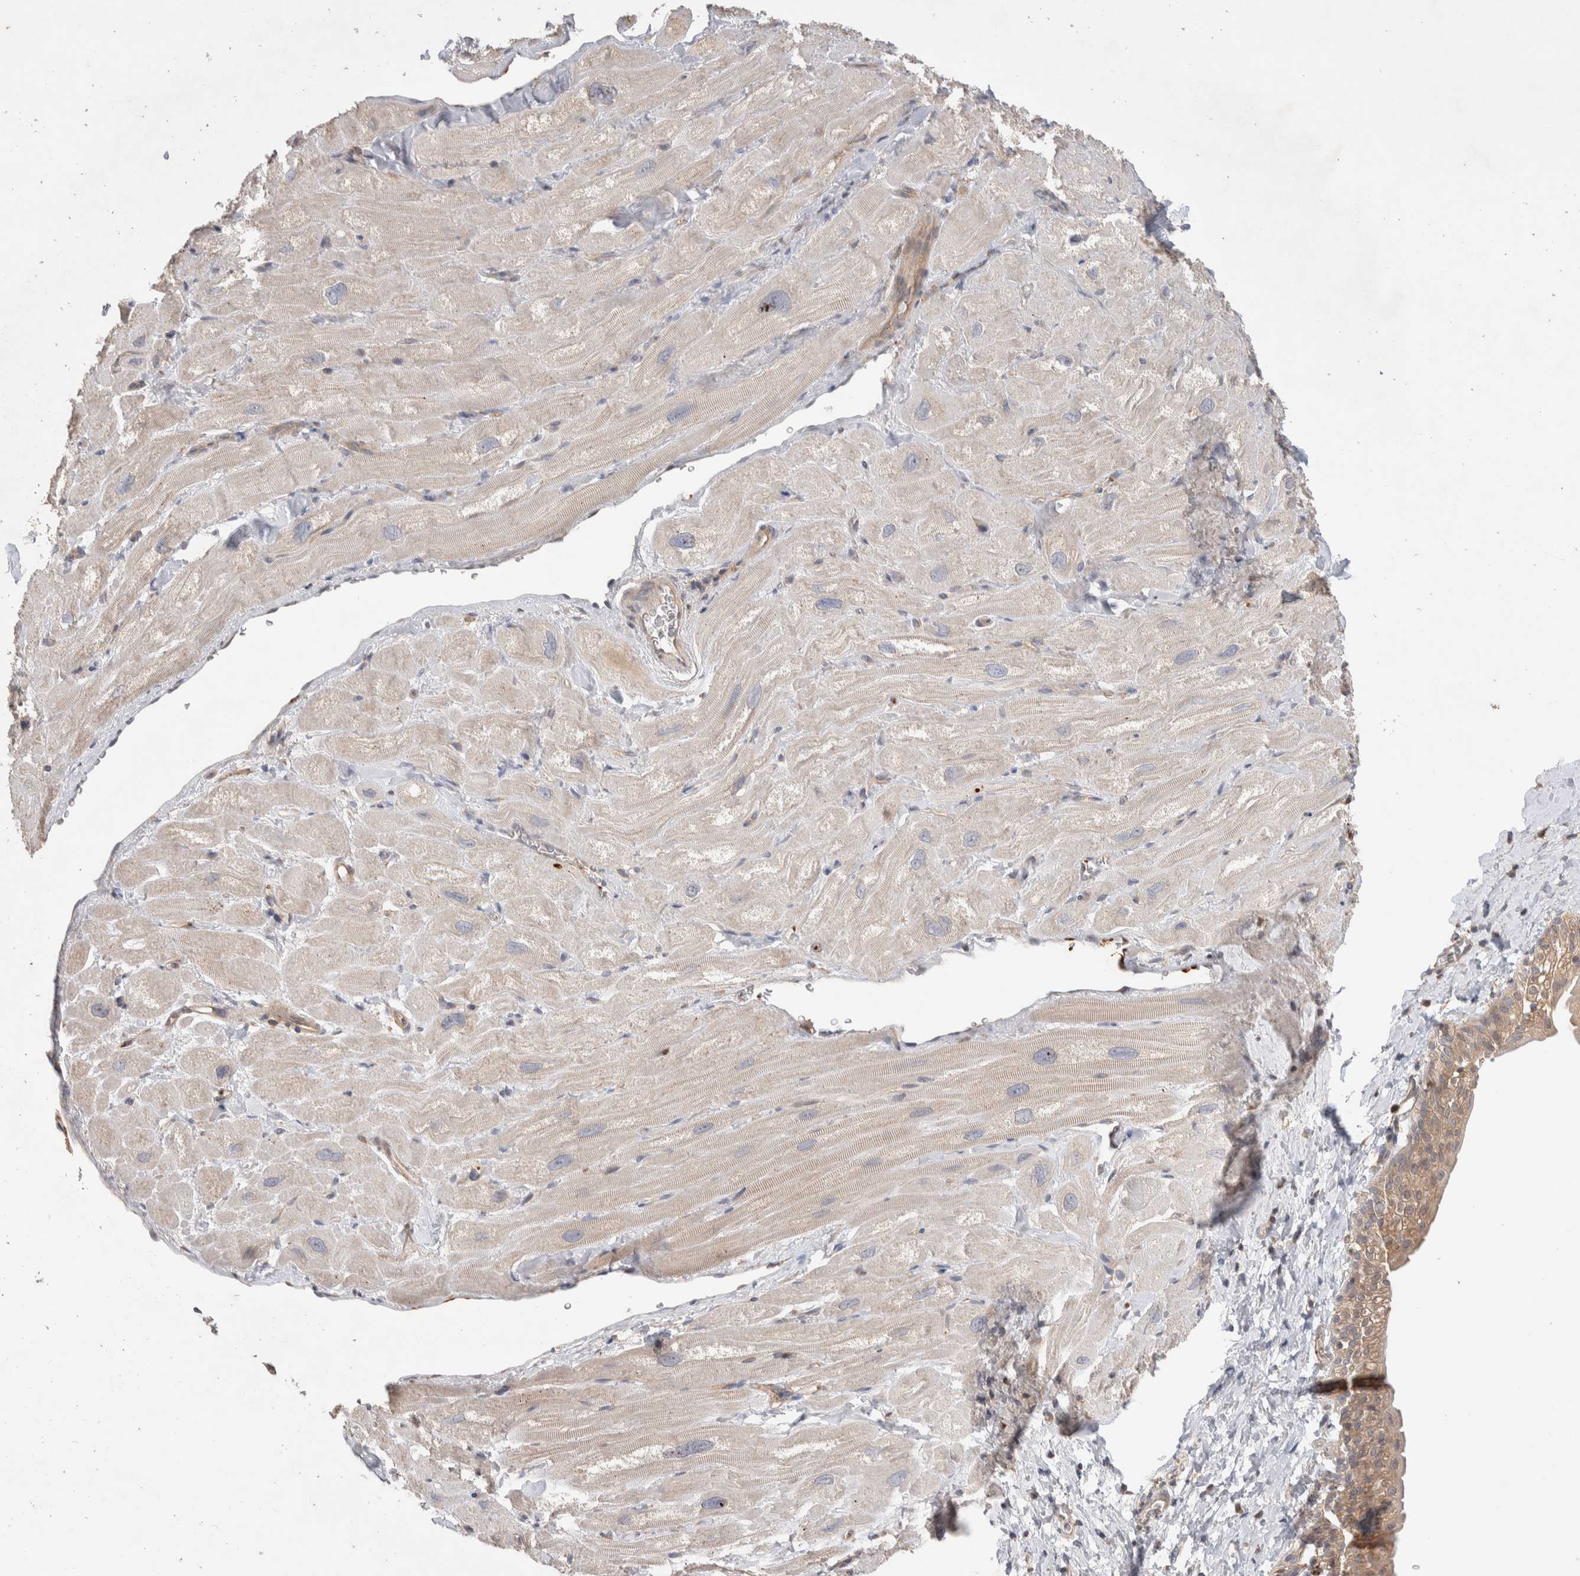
{"staining": {"intensity": "weak", "quantity": "25%-75%", "location": "cytoplasmic/membranous"}, "tissue": "heart muscle", "cell_type": "Cardiomyocytes", "image_type": "normal", "snomed": [{"axis": "morphology", "description": "Normal tissue, NOS"}, {"axis": "topography", "description": "Heart"}], "caption": "Benign heart muscle displays weak cytoplasmic/membranous positivity in about 25%-75% of cardiomyocytes, visualized by immunohistochemistry.", "gene": "DEPTOR", "patient": {"sex": "male", "age": 49}}